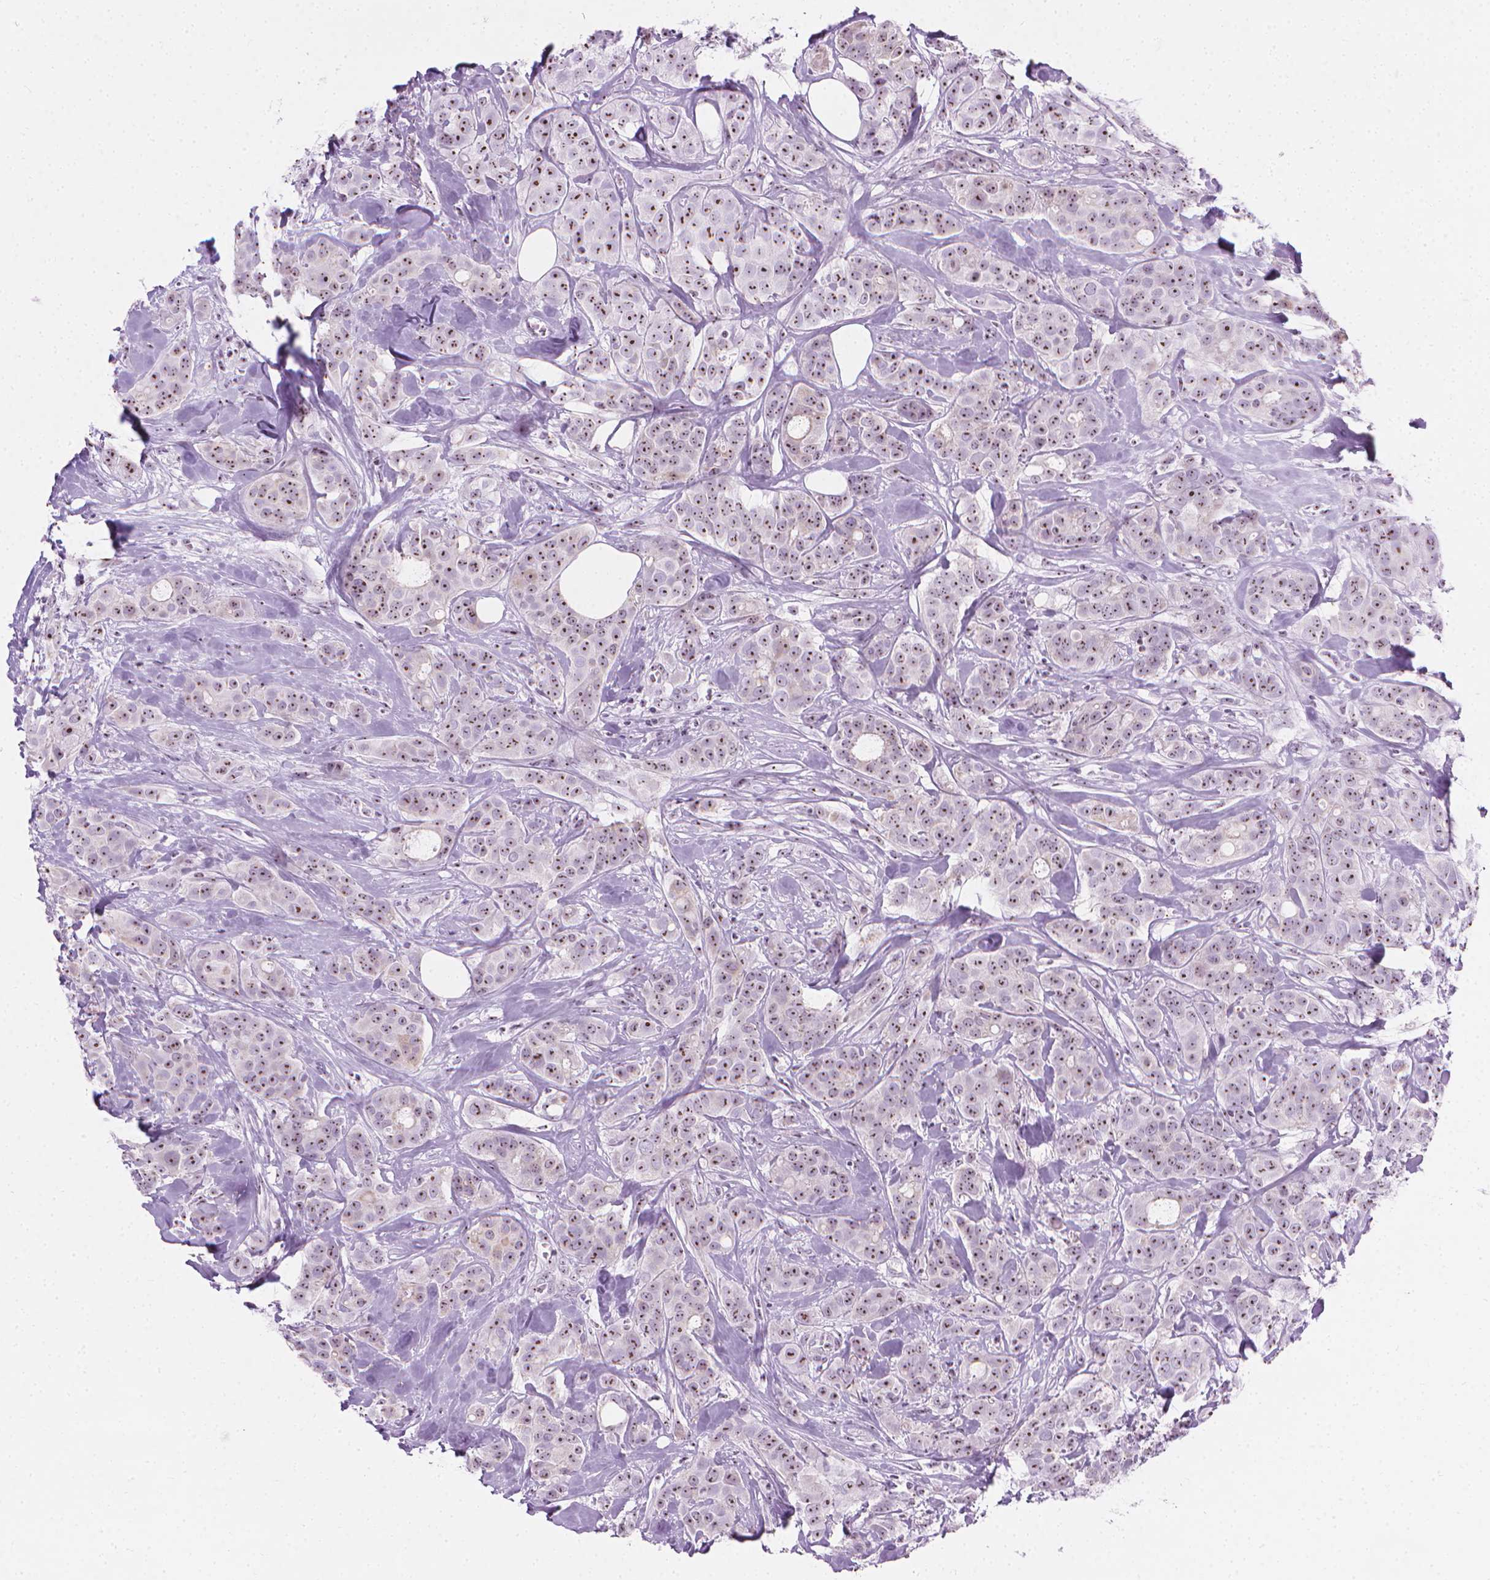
{"staining": {"intensity": "moderate", "quantity": ">75%", "location": "nuclear"}, "tissue": "breast cancer", "cell_type": "Tumor cells", "image_type": "cancer", "snomed": [{"axis": "morphology", "description": "Duct carcinoma"}, {"axis": "topography", "description": "Breast"}], "caption": "Immunohistochemistry histopathology image of neoplastic tissue: human infiltrating ductal carcinoma (breast) stained using immunohistochemistry (IHC) demonstrates medium levels of moderate protein expression localized specifically in the nuclear of tumor cells, appearing as a nuclear brown color.", "gene": "NOL7", "patient": {"sex": "female", "age": 43}}